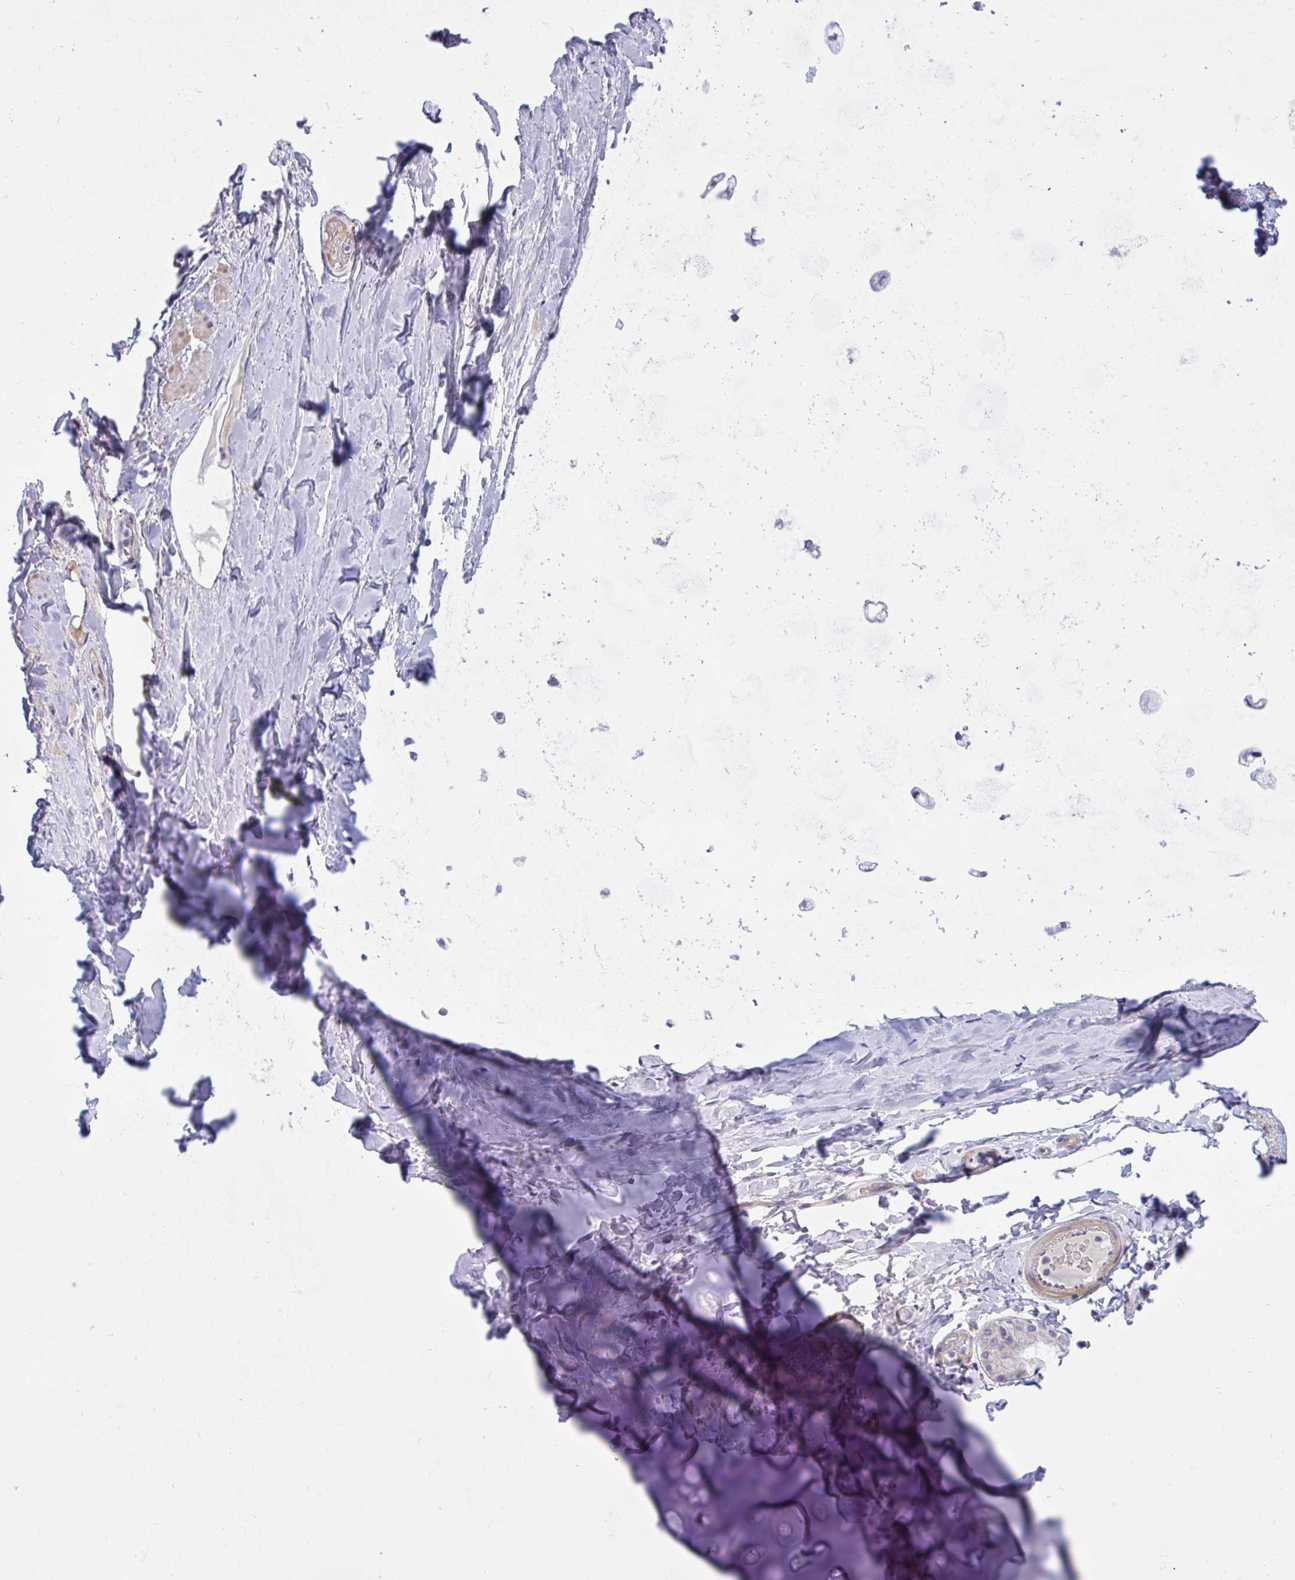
{"staining": {"intensity": "negative", "quantity": "none", "location": "none"}, "tissue": "adipose tissue", "cell_type": "Adipocytes", "image_type": "normal", "snomed": [{"axis": "morphology", "description": "Normal tissue, NOS"}, {"axis": "topography", "description": "Cartilage tissue"}, {"axis": "topography", "description": "Bronchus"}], "caption": "Human adipose tissue stained for a protein using immunohistochemistry reveals no expression in adipocytes.", "gene": "NTN1", "patient": {"sex": "male", "age": 64}}